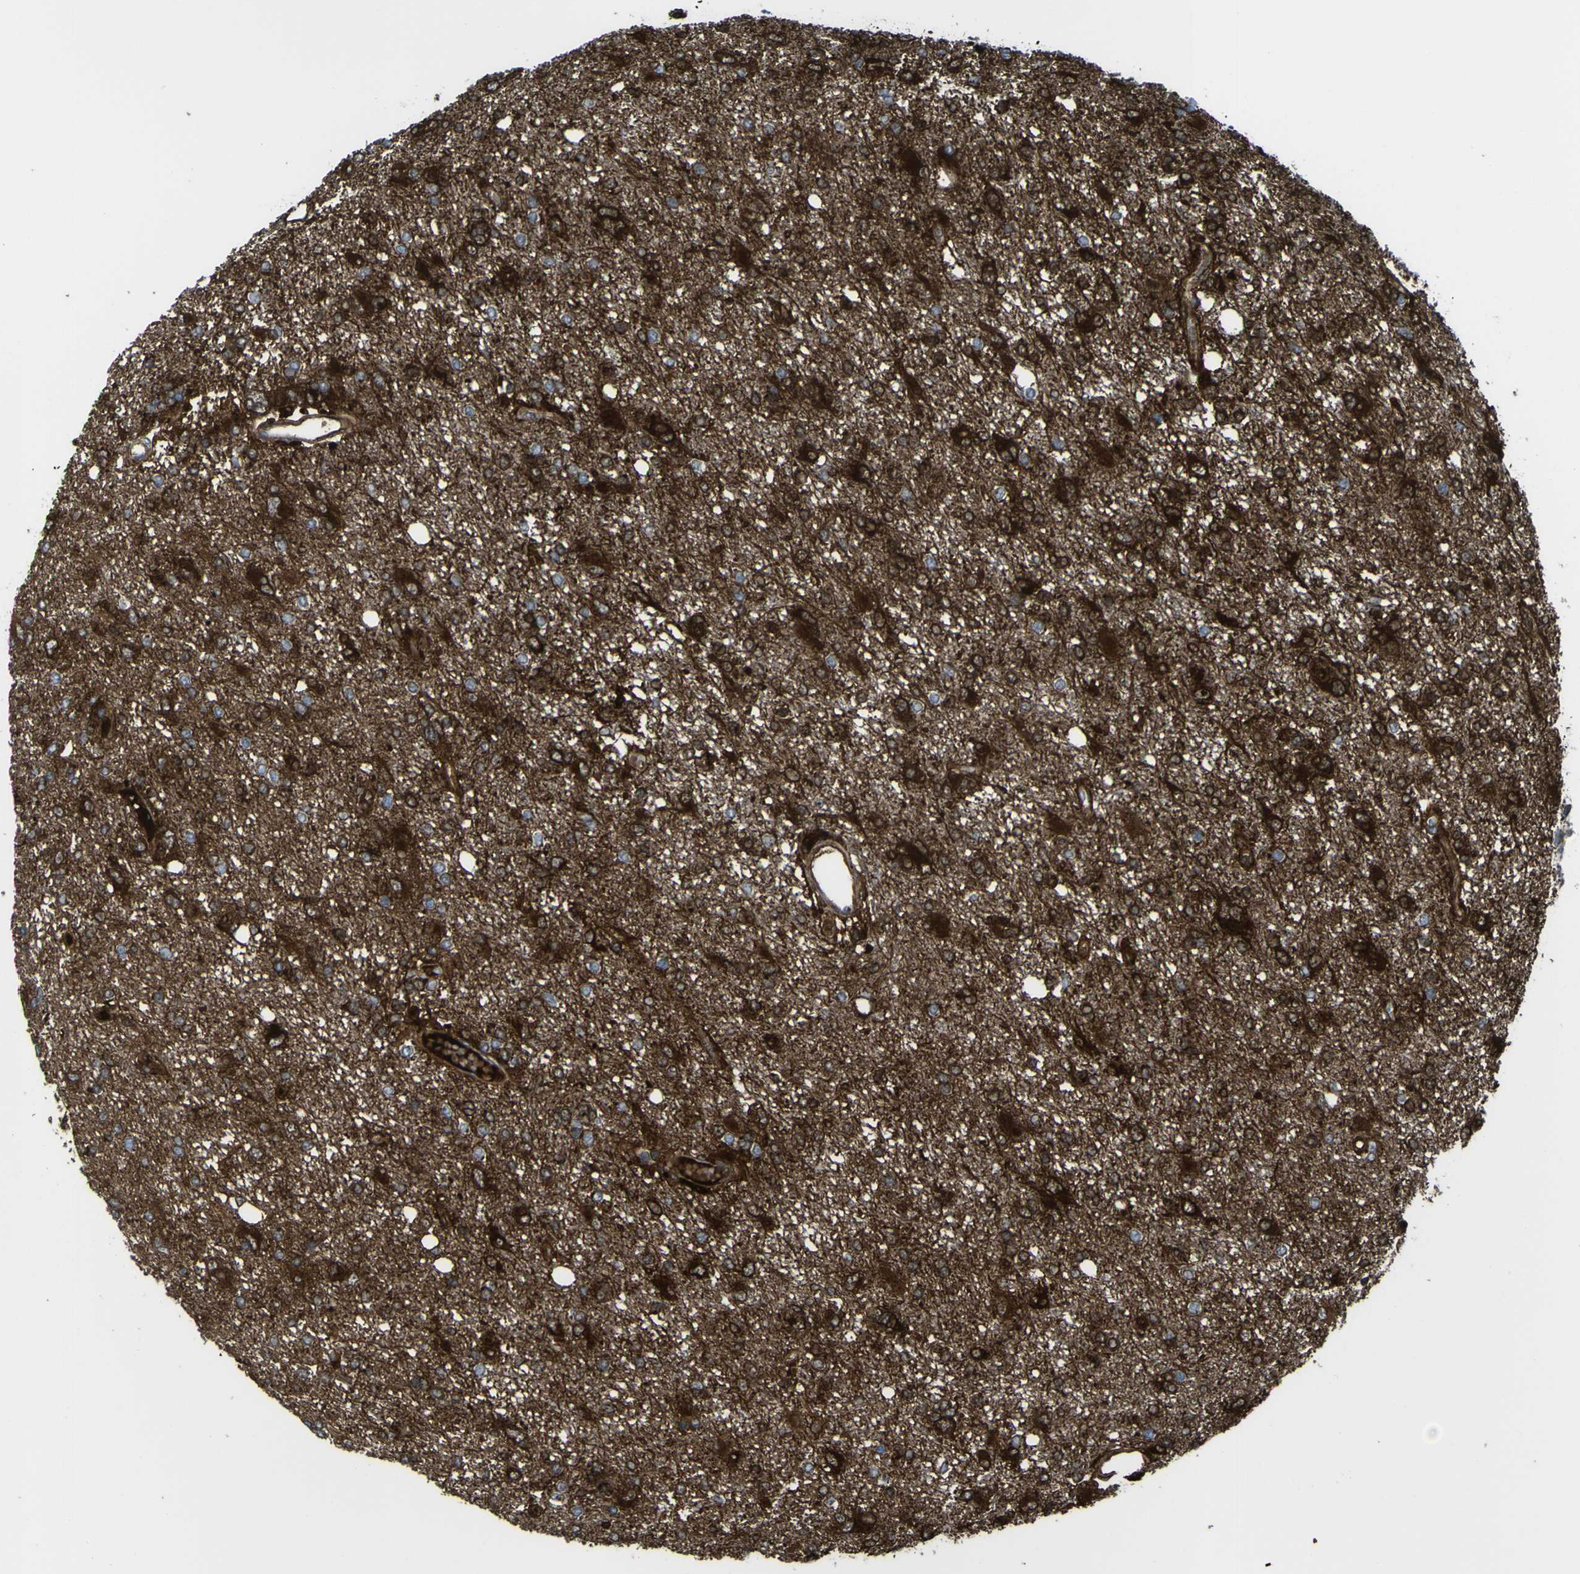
{"staining": {"intensity": "strong", "quantity": "25%-75%", "location": "cytoplasmic/membranous"}, "tissue": "glioma", "cell_type": "Tumor cells", "image_type": "cancer", "snomed": [{"axis": "morphology", "description": "Glioma, malignant, High grade"}, {"axis": "topography", "description": "Brain"}], "caption": "This is a photomicrograph of immunohistochemistry (IHC) staining of malignant glioma (high-grade), which shows strong positivity in the cytoplasmic/membranous of tumor cells.", "gene": "CST3", "patient": {"sex": "female", "age": 59}}